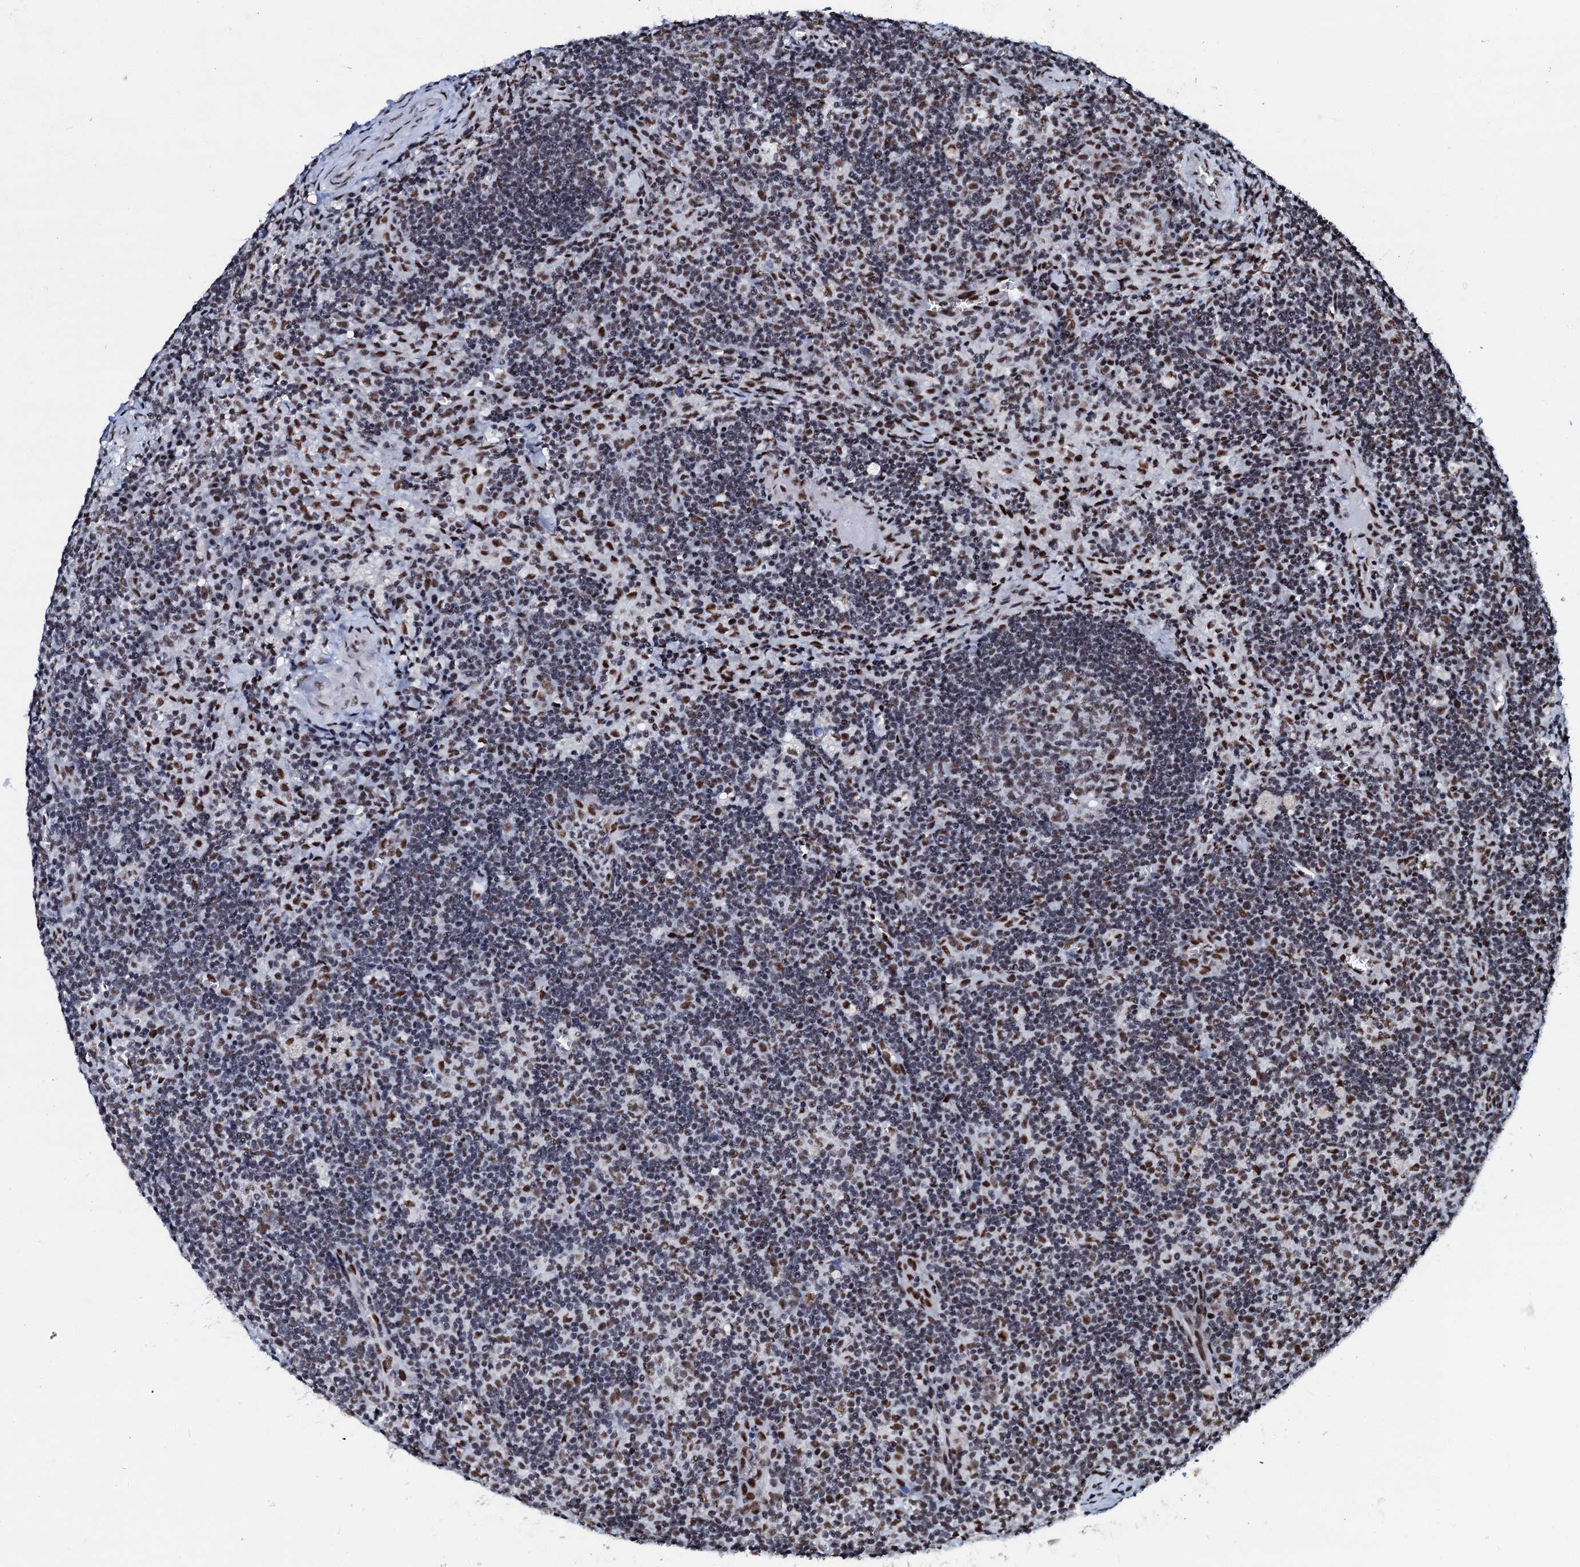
{"staining": {"intensity": "moderate", "quantity": "25%-75%", "location": "nuclear"}, "tissue": "lymph node", "cell_type": "Germinal center cells", "image_type": "normal", "snomed": [{"axis": "morphology", "description": "Normal tissue, NOS"}, {"axis": "topography", "description": "Lymph node"}], "caption": "Unremarkable lymph node displays moderate nuclear staining in about 25%-75% of germinal center cells, visualized by immunohistochemistry.", "gene": "NKAPD1", "patient": {"sex": "male", "age": 58}}